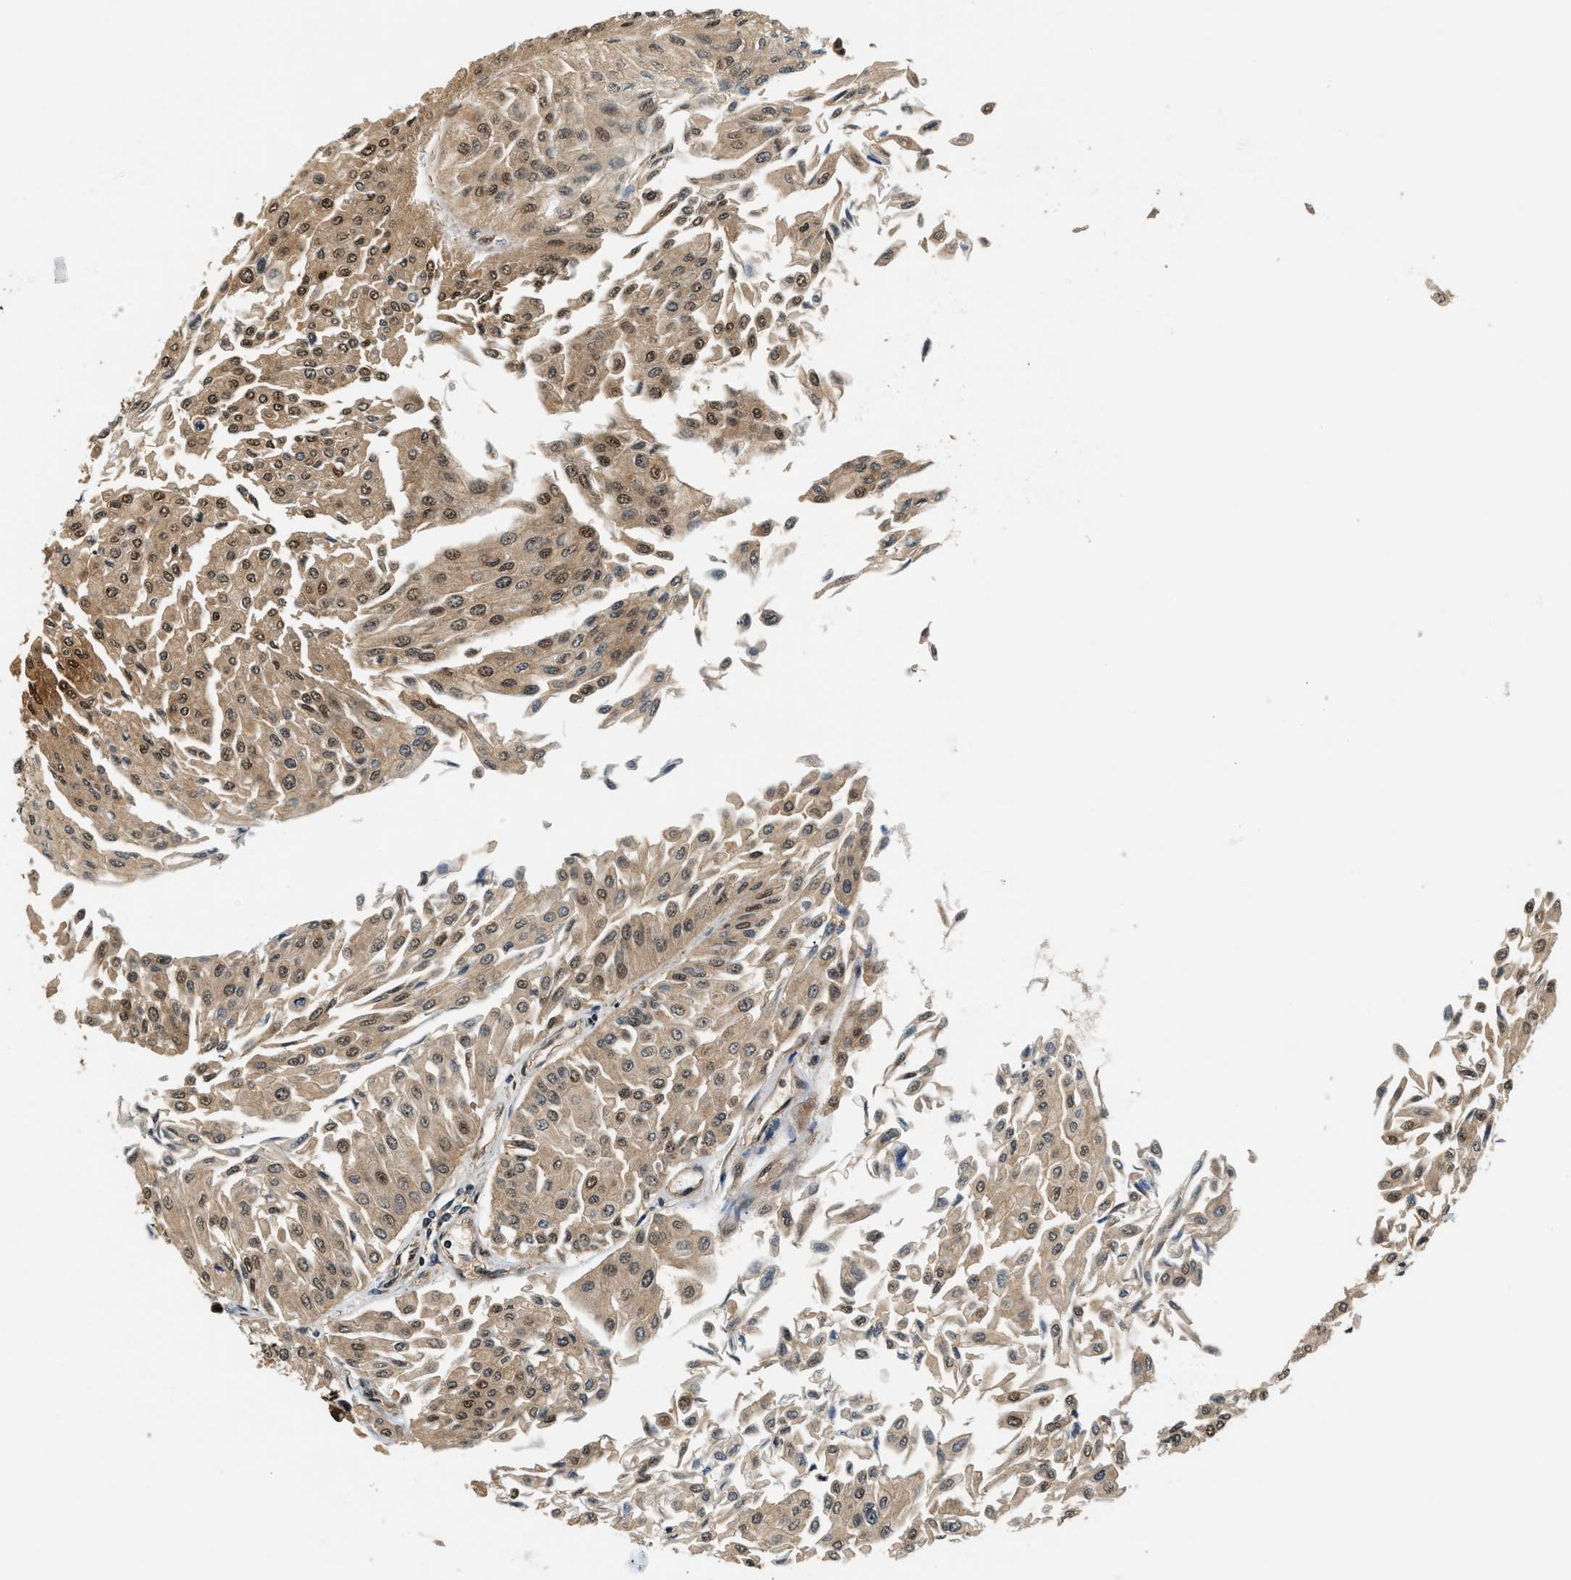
{"staining": {"intensity": "moderate", "quantity": ">75%", "location": "cytoplasmic/membranous,nuclear"}, "tissue": "urothelial cancer", "cell_type": "Tumor cells", "image_type": "cancer", "snomed": [{"axis": "morphology", "description": "Urothelial carcinoma, Low grade"}, {"axis": "topography", "description": "Urinary bladder"}], "caption": "Immunohistochemical staining of human urothelial carcinoma (low-grade) shows medium levels of moderate cytoplasmic/membranous and nuclear protein staining in about >75% of tumor cells. The staining is performed using DAB brown chromogen to label protein expression. The nuclei are counter-stained blue using hematoxylin.", "gene": "PSMD3", "patient": {"sex": "female", "age": 60}}